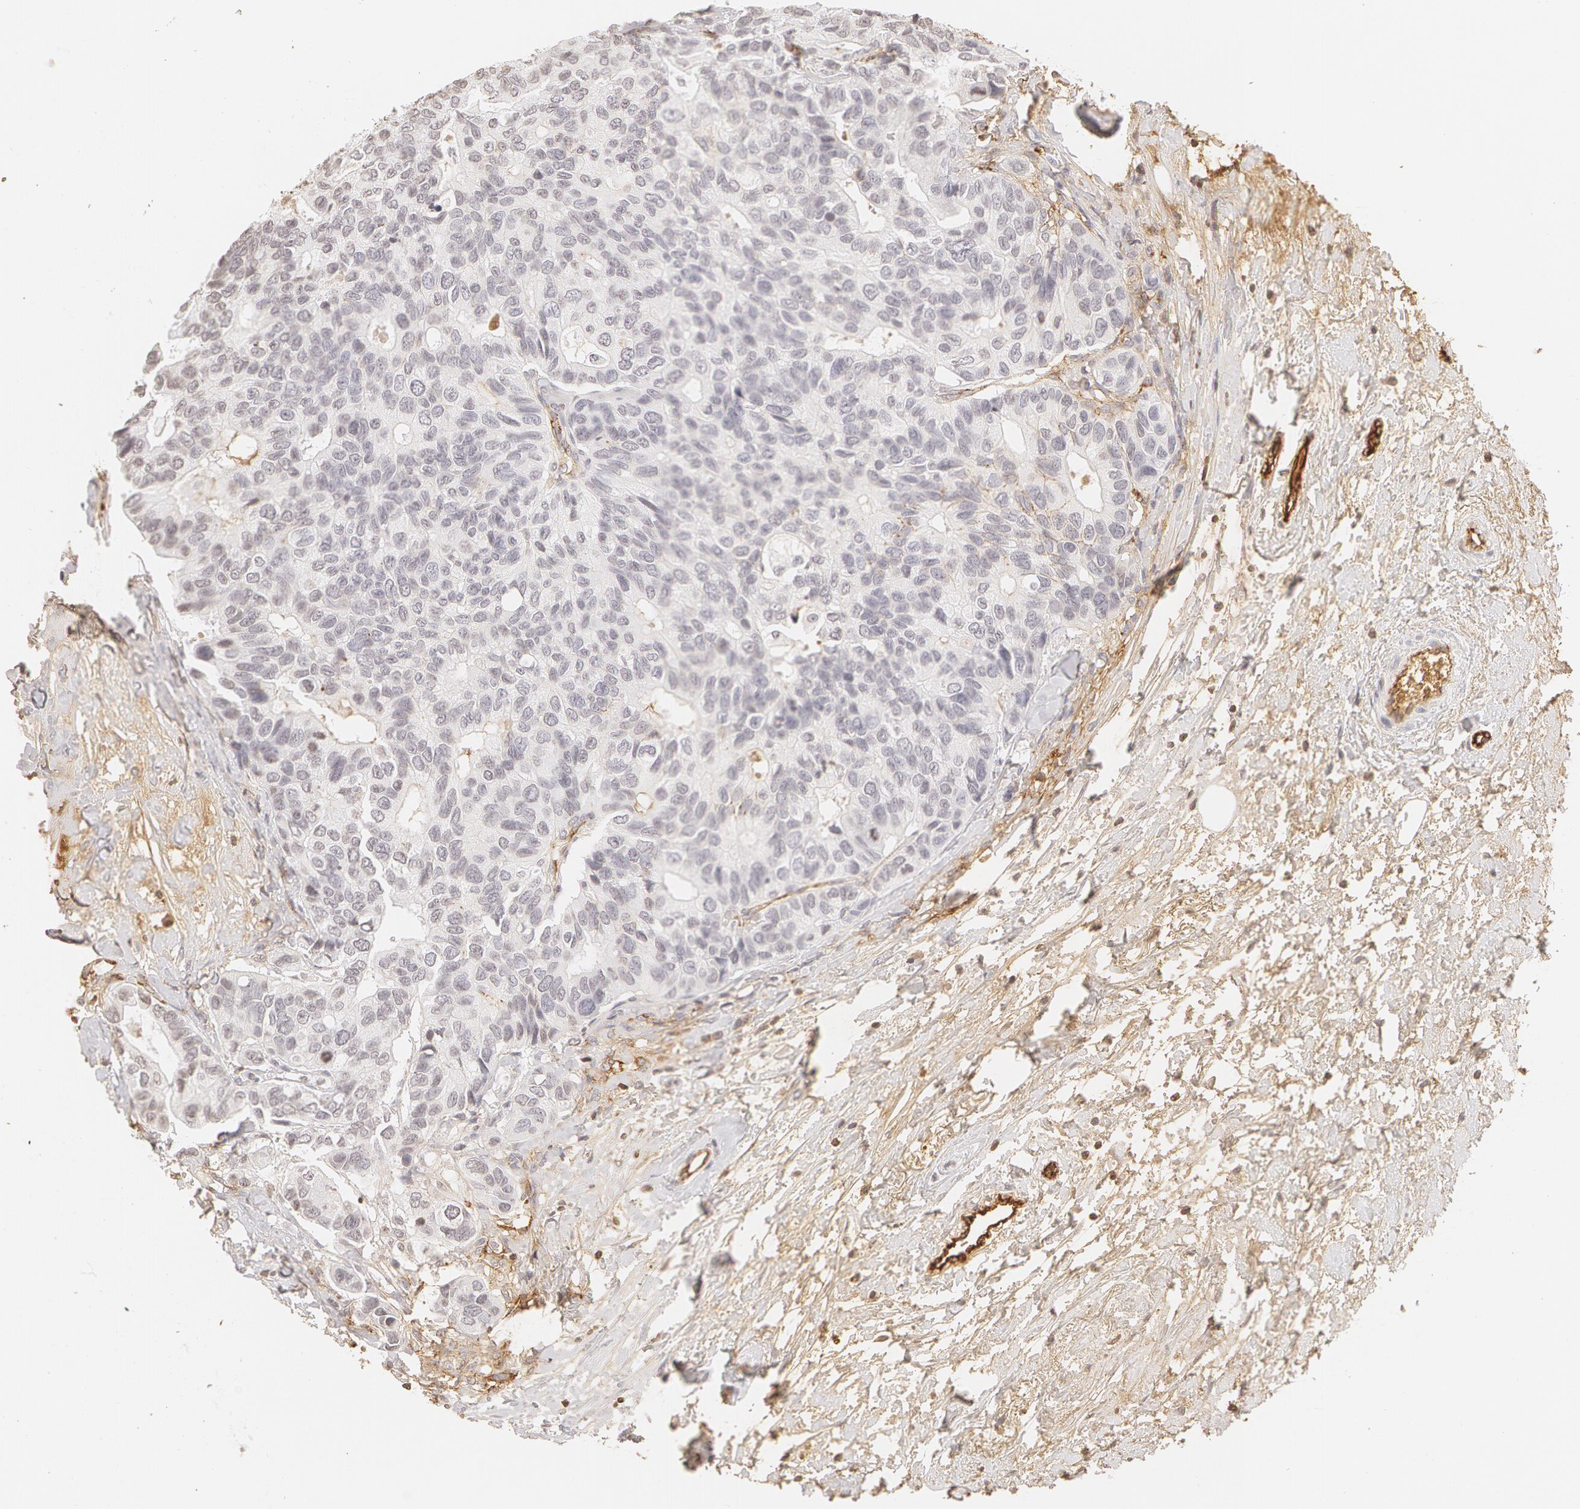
{"staining": {"intensity": "negative", "quantity": "none", "location": "none"}, "tissue": "breast cancer", "cell_type": "Tumor cells", "image_type": "cancer", "snomed": [{"axis": "morphology", "description": "Duct carcinoma"}, {"axis": "topography", "description": "Breast"}], "caption": "High power microscopy photomicrograph of an immunohistochemistry micrograph of breast infiltrating ductal carcinoma, revealing no significant expression in tumor cells.", "gene": "VWF", "patient": {"sex": "female", "age": 69}}